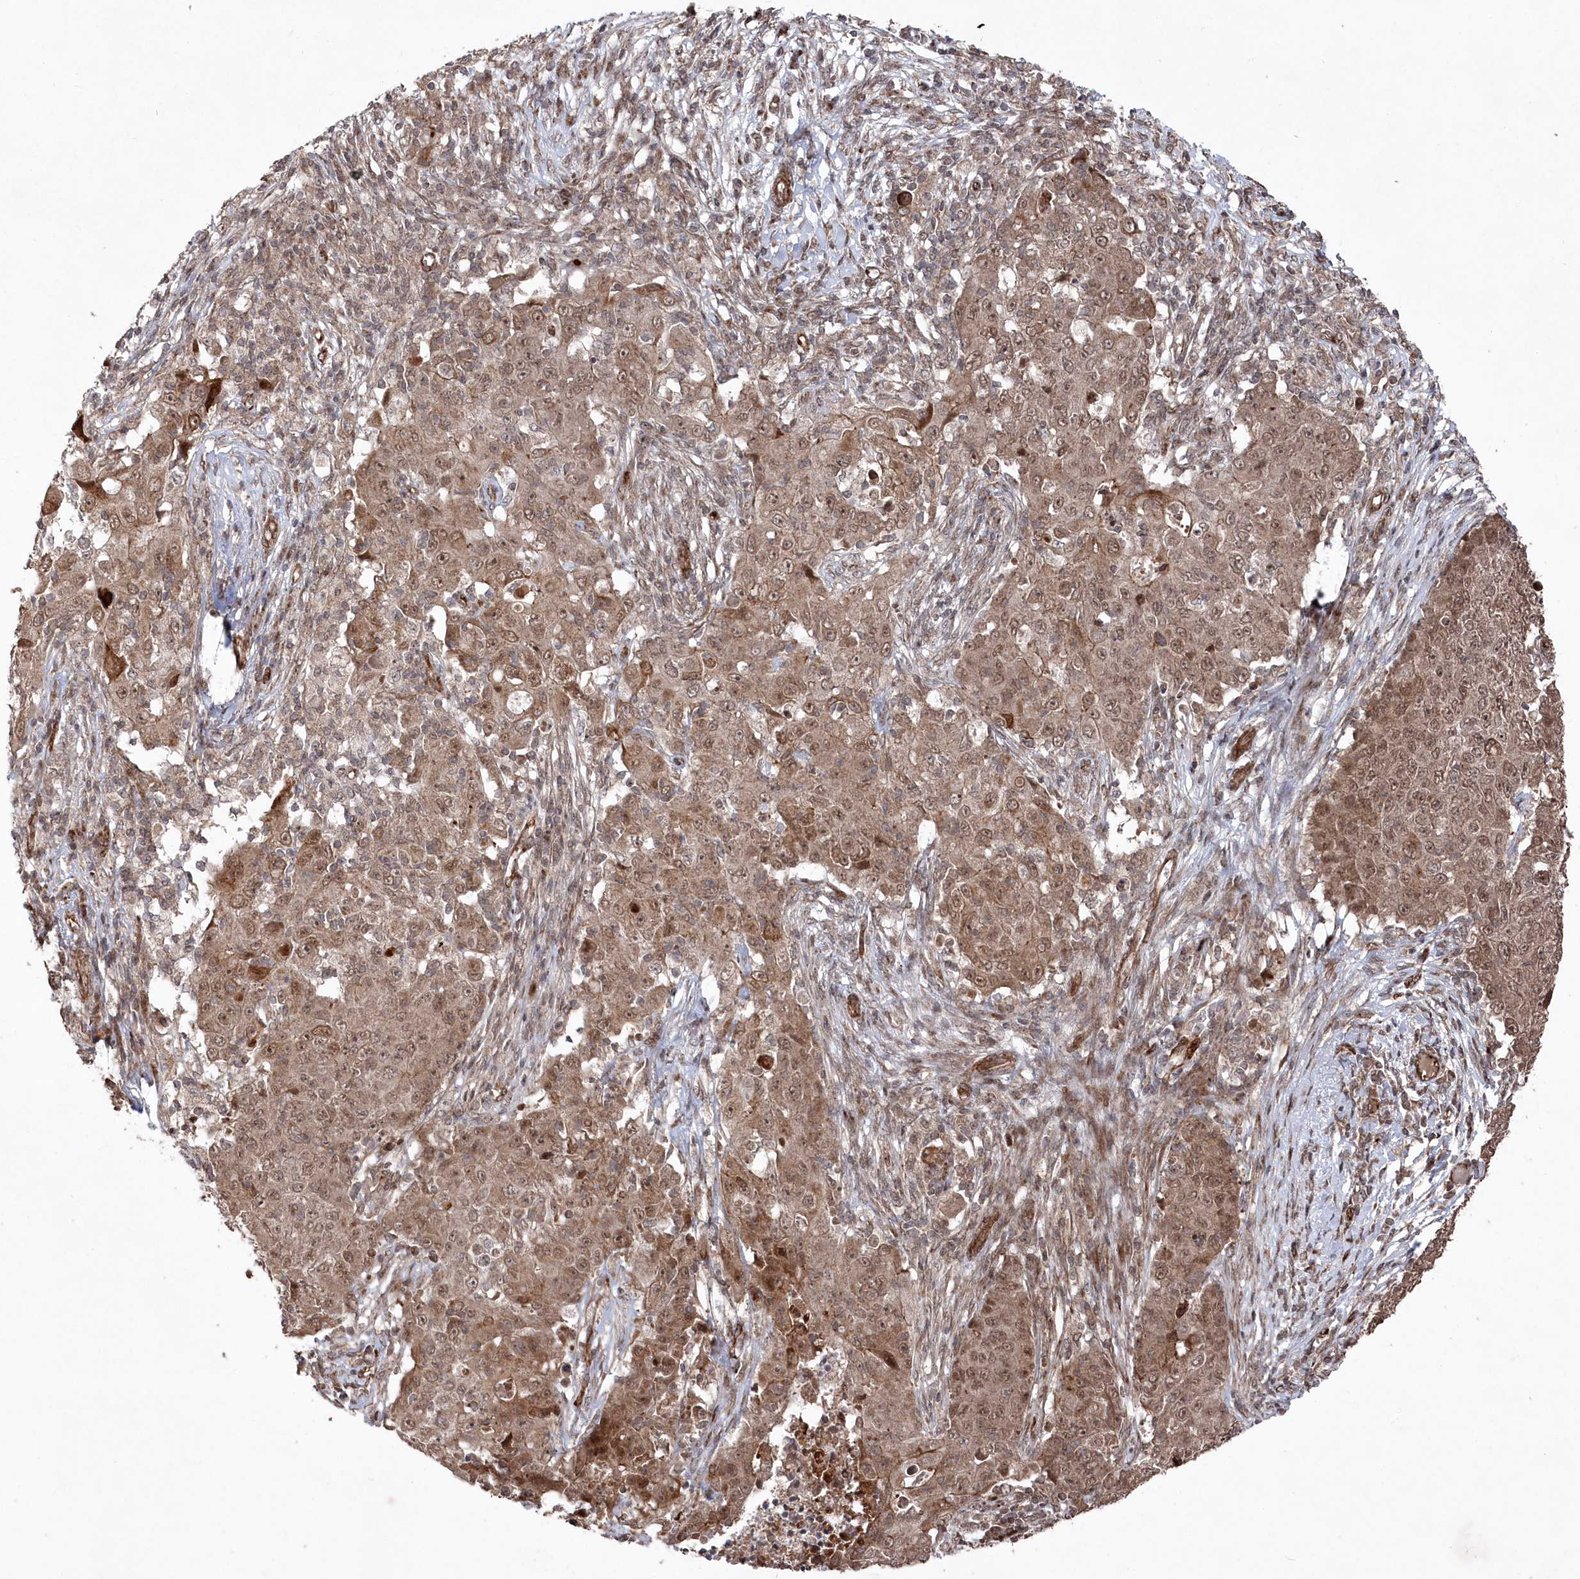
{"staining": {"intensity": "moderate", "quantity": ">75%", "location": "cytoplasmic/membranous,nuclear"}, "tissue": "ovarian cancer", "cell_type": "Tumor cells", "image_type": "cancer", "snomed": [{"axis": "morphology", "description": "Carcinoma, endometroid"}, {"axis": "topography", "description": "Ovary"}], "caption": "Ovarian cancer (endometroid carcinoma) stained with a protein marker shows moderate staining in tumor cells.", "gene": "POLR3A", "patient": {"sex": "female", "age": 42}}